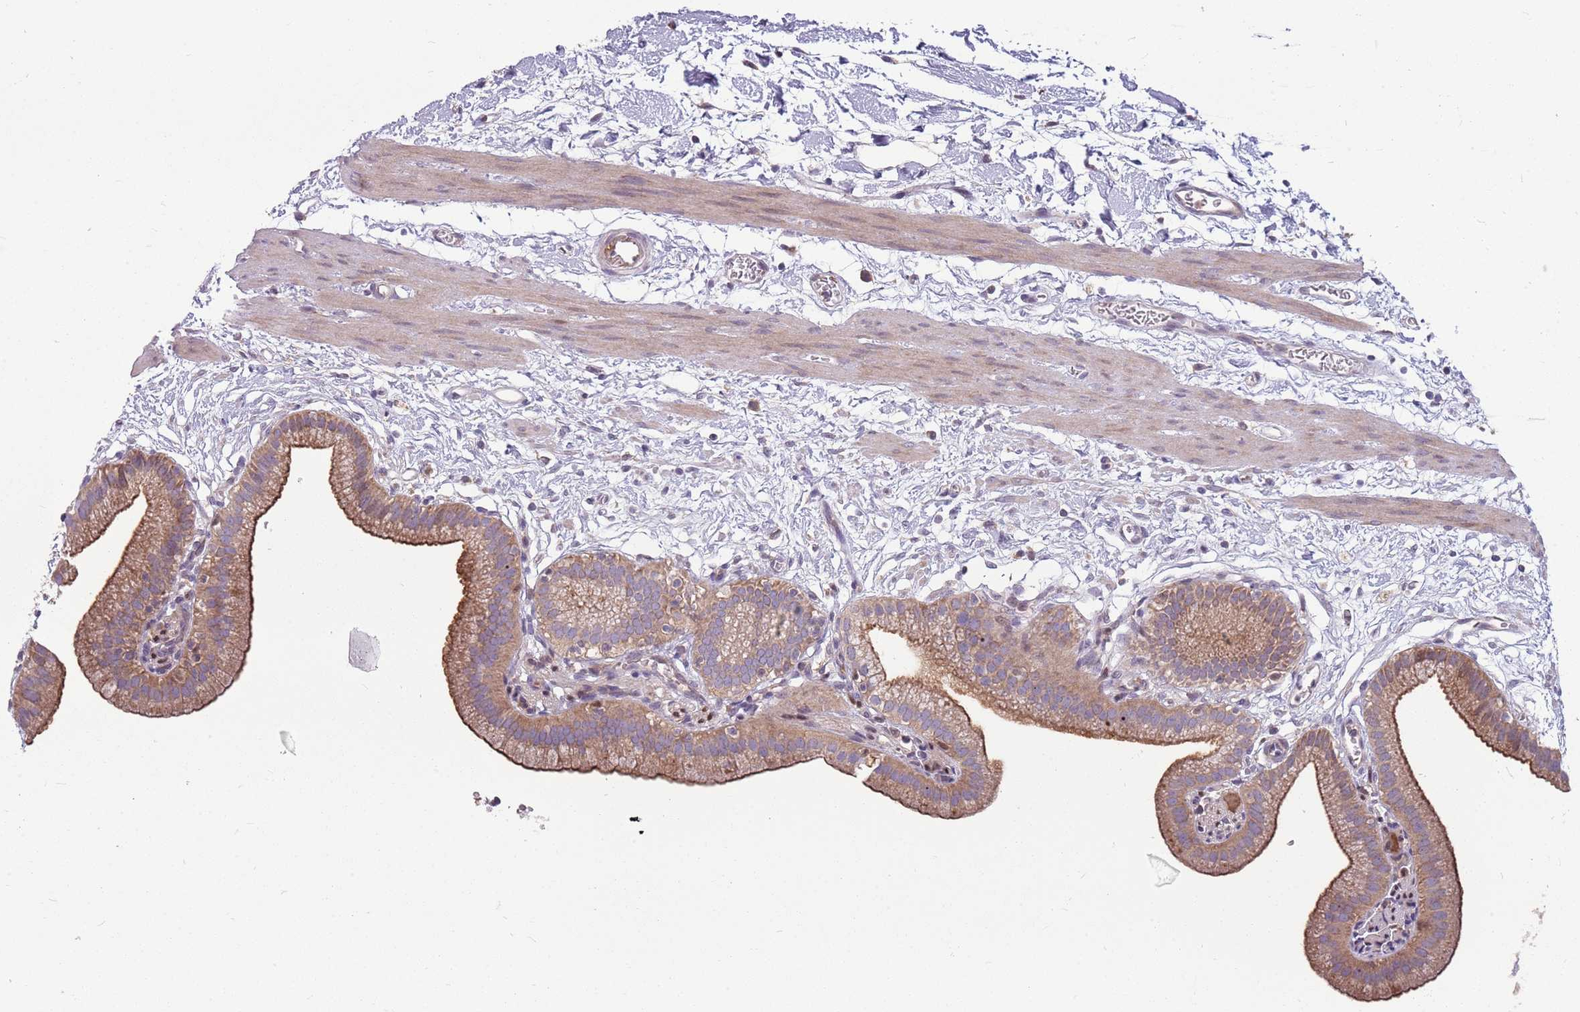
{"staining": {"intensity": "moderate", "quantity": ">75%", "location": "cytoplasmic/membranous"}, "tissue": "gallbladder", "cell_type": "Glandular cells", "image_type": "normal", "snomed": [{"axis": "morphology", "description": "Normal tissue, NOS"}, {"axis": "topography", "description": "Gallbladder"}], "caption": "Immunohistochemistry (IHC) photomicrograph of normal gallbladder stained for a protein (brown), which exhibits medium levels of moderate cytoplasmic/membranous expression in about >75% of glandular cells.", "gene": "PPP1R27", "patient": {"sex": "male", "age": 55}}